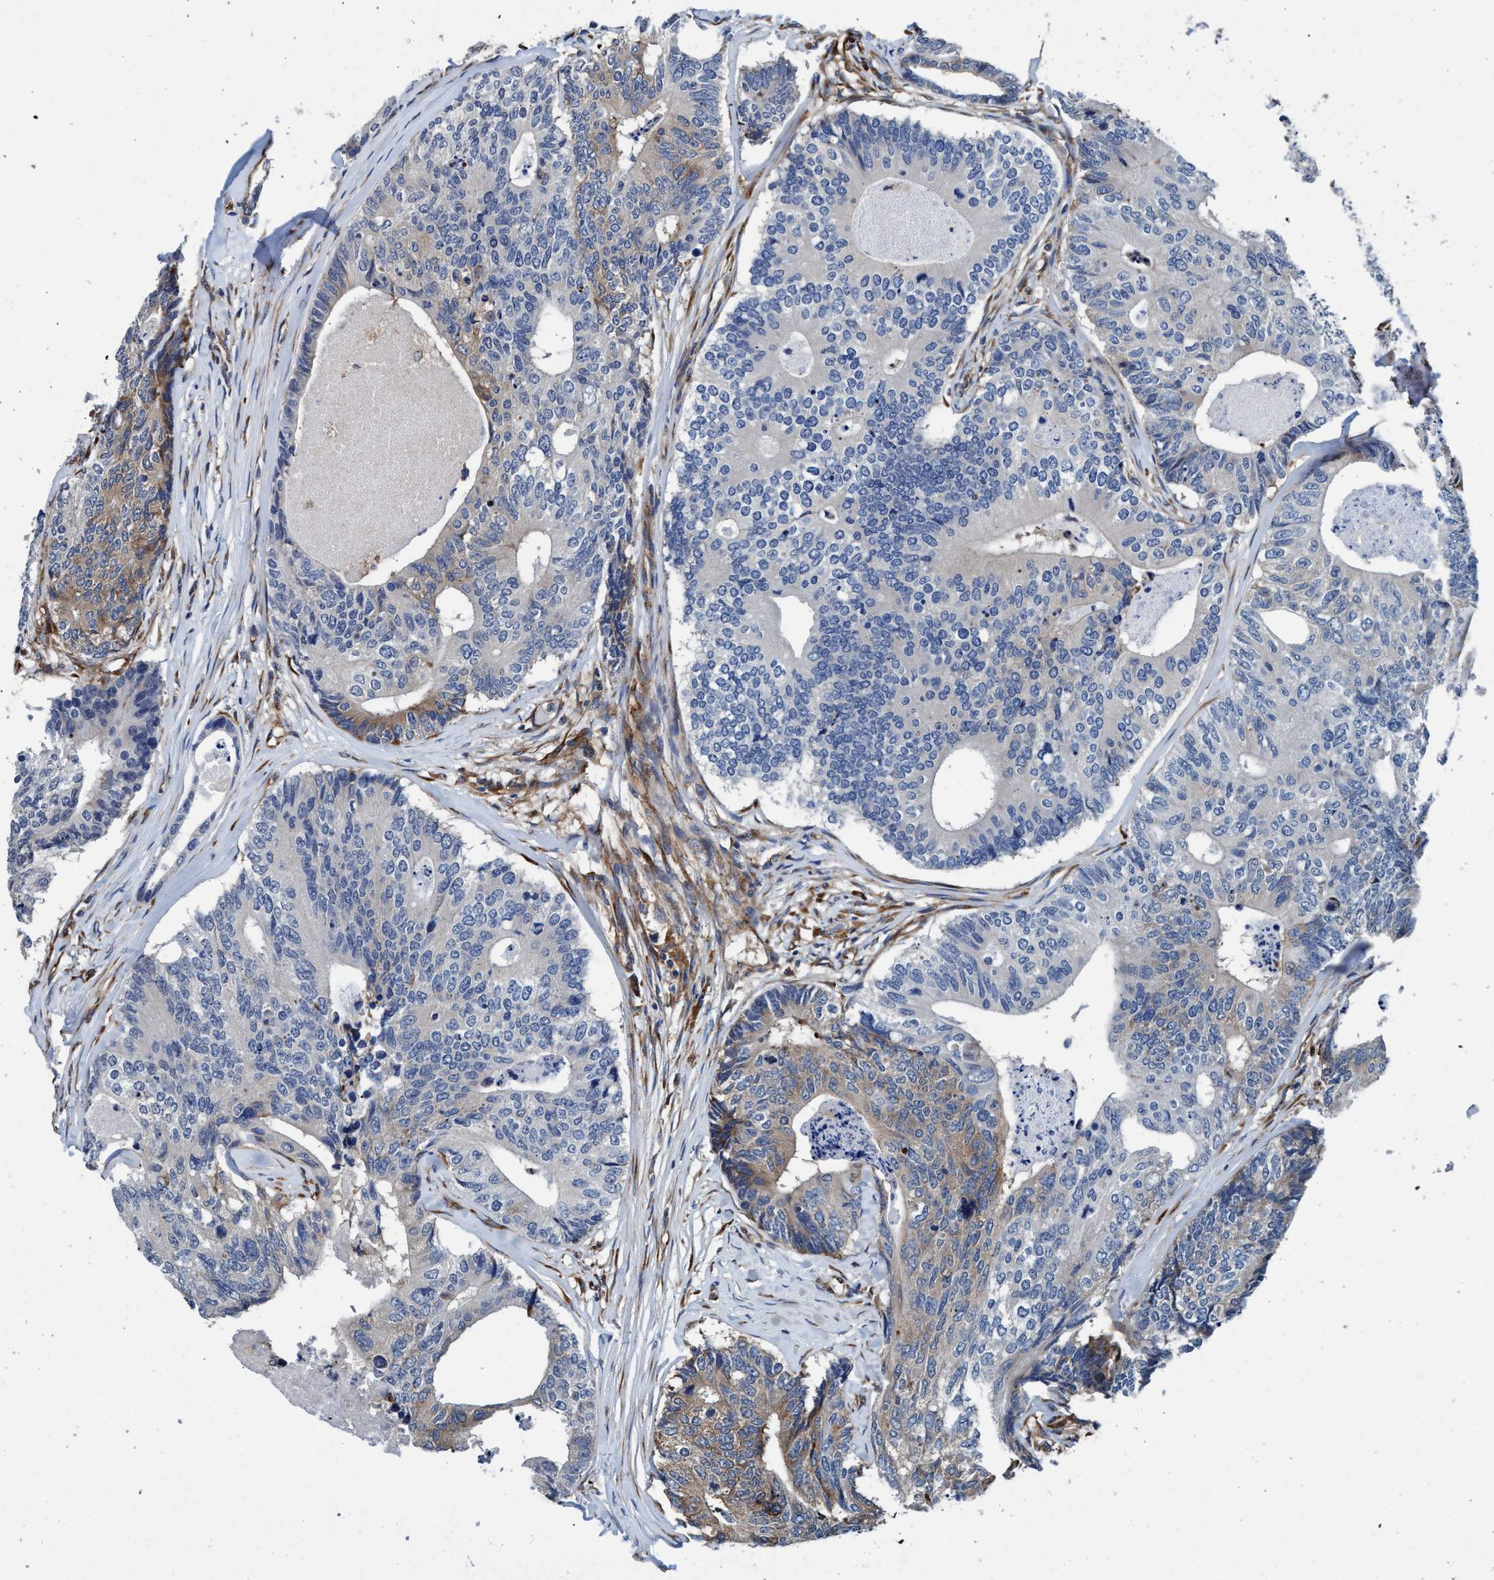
{"staining": {"intensity": "weak", "quantity": "<25%", "location": "cytoplasmic/membranous"}, "tissue": "colorectal cancer", "cell_type": "Tumor cells", "image_type": "cancer", "snomed": [{"axis": "morphology", "description": "Adenocarcinoma, NOS"}, {"axis": "topography", "description": "Colon"}], "caption": "Human adenocarcinoma (colorectal) stained for a protein using IHC reveals no staining in tumor cells.", "gene": "ENDOG", "patient": {"sex": "female", "age": 67}}